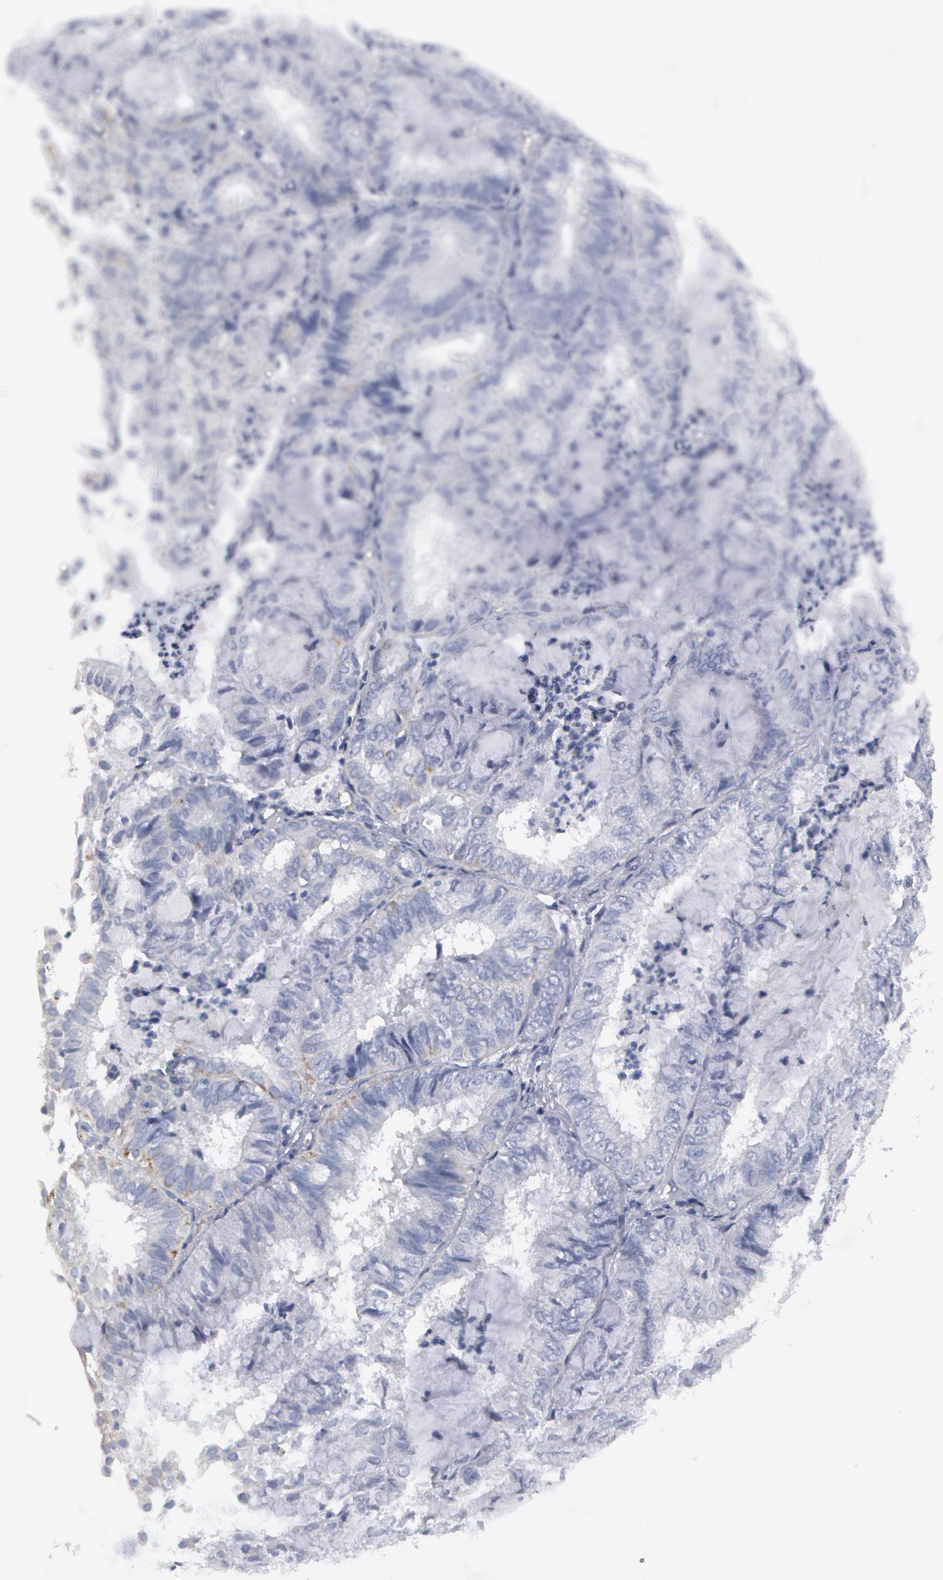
{"staining": {"intensity": "negative", "quantity": "none", "location": "none"}, "tissue": "endometrial cancer", "cell_type": "Tumor cells", "image_type": "cancer", "snomed": [{"axis": "morphology", "description": "Adenocarcinoma, NOS"}, {"axis": "topography", "description": "Endometrium"}], "caption": "Tumor cells are negative for protein expression in human endometrial cancer.", "gene": "SMC1B", "patient": {"sex": "female", "age": 59}}